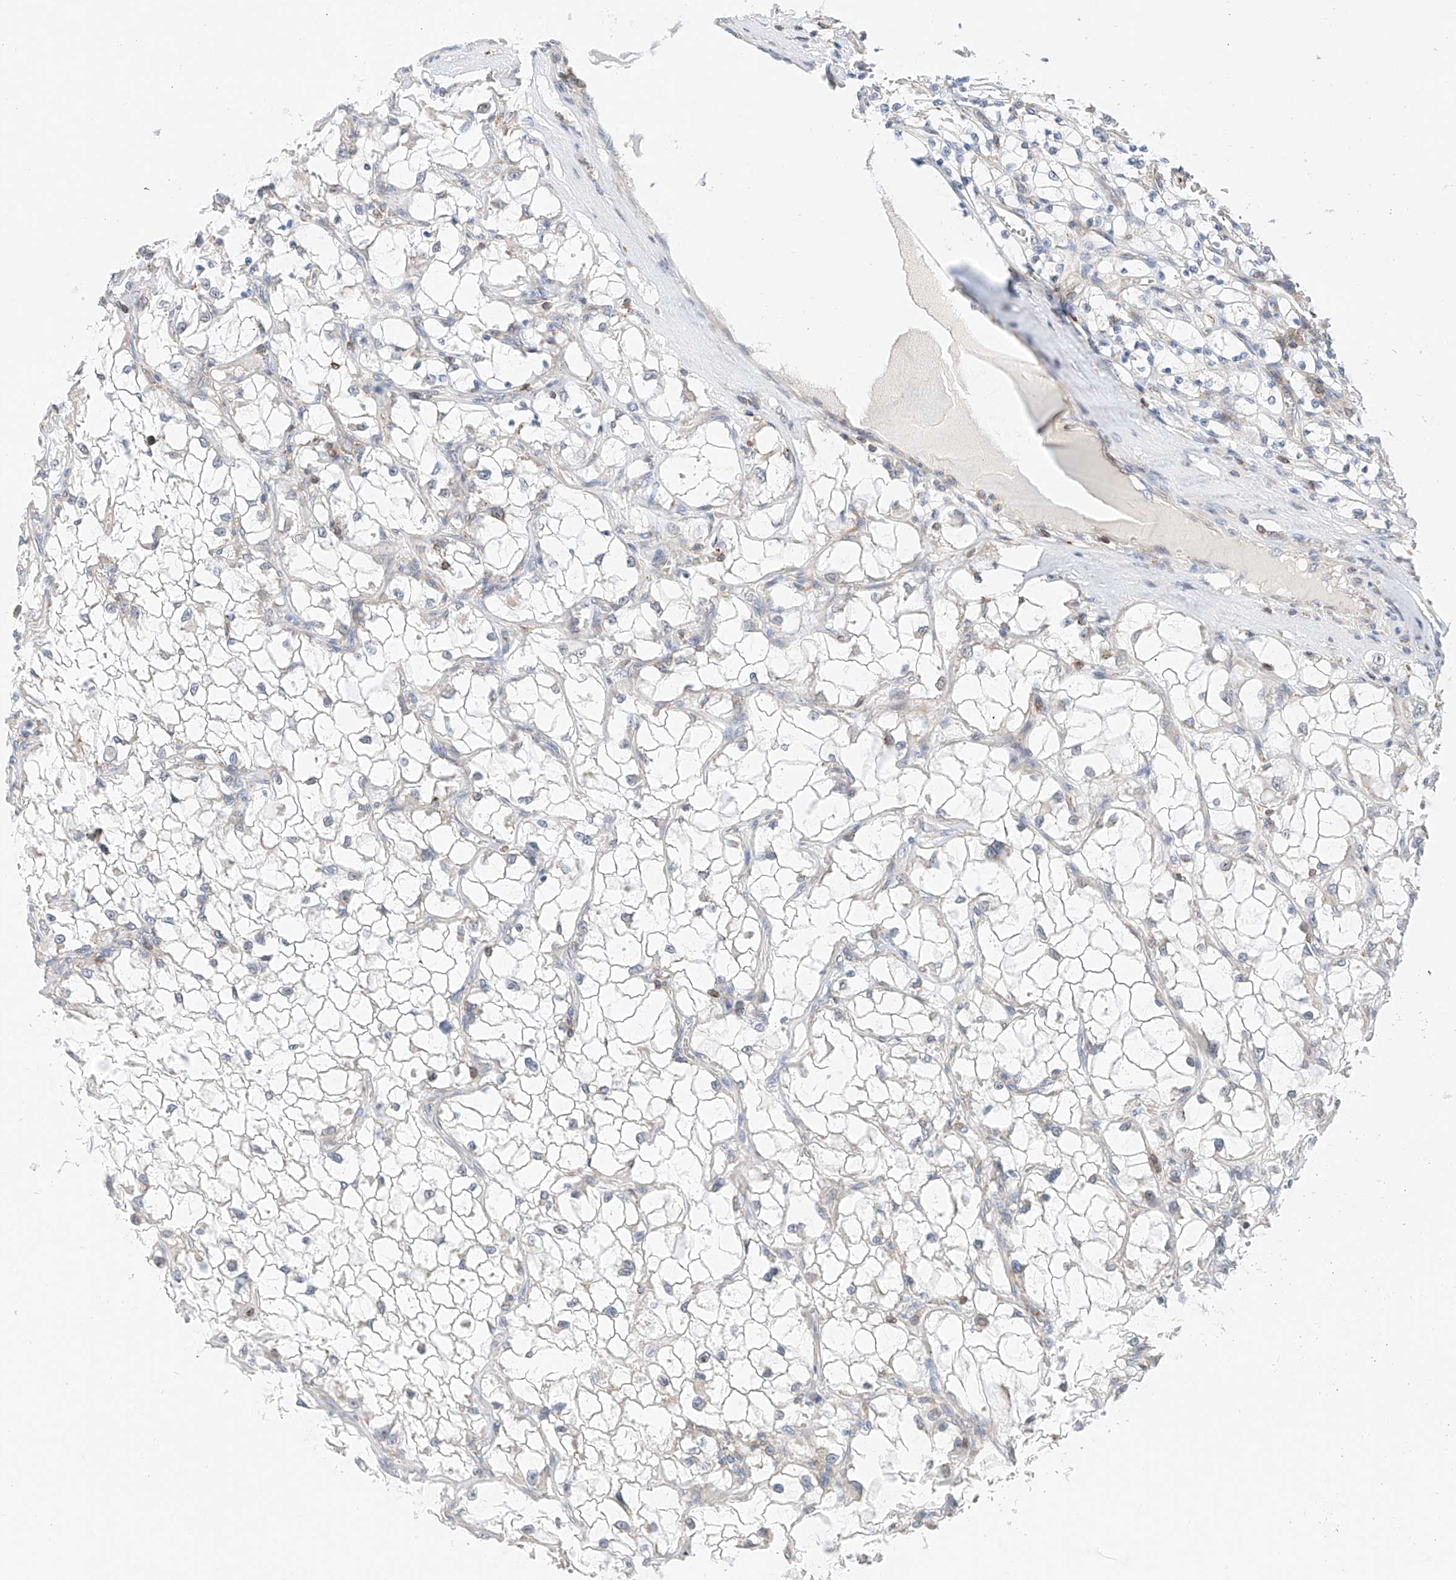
{"staining": {"intensity": "negative", "quantity": "none", "location": "none"}, "tissue": "renal cancer", "cell_type": "Tumor cells", "image_type": "cancer", "snomed": [{"axis": "morphology", "description": "Adenocarcinoma, NOS"}, {"axis": "topography", "description": "Kidney"}], "caption": "Human renal adenocarcinoma stained for a protein using immunohistochemistry (IHC) exhibits no positivity in tumor cells.", "gene": "MFN2", "patient": {"sex": "female", "age": 69}}